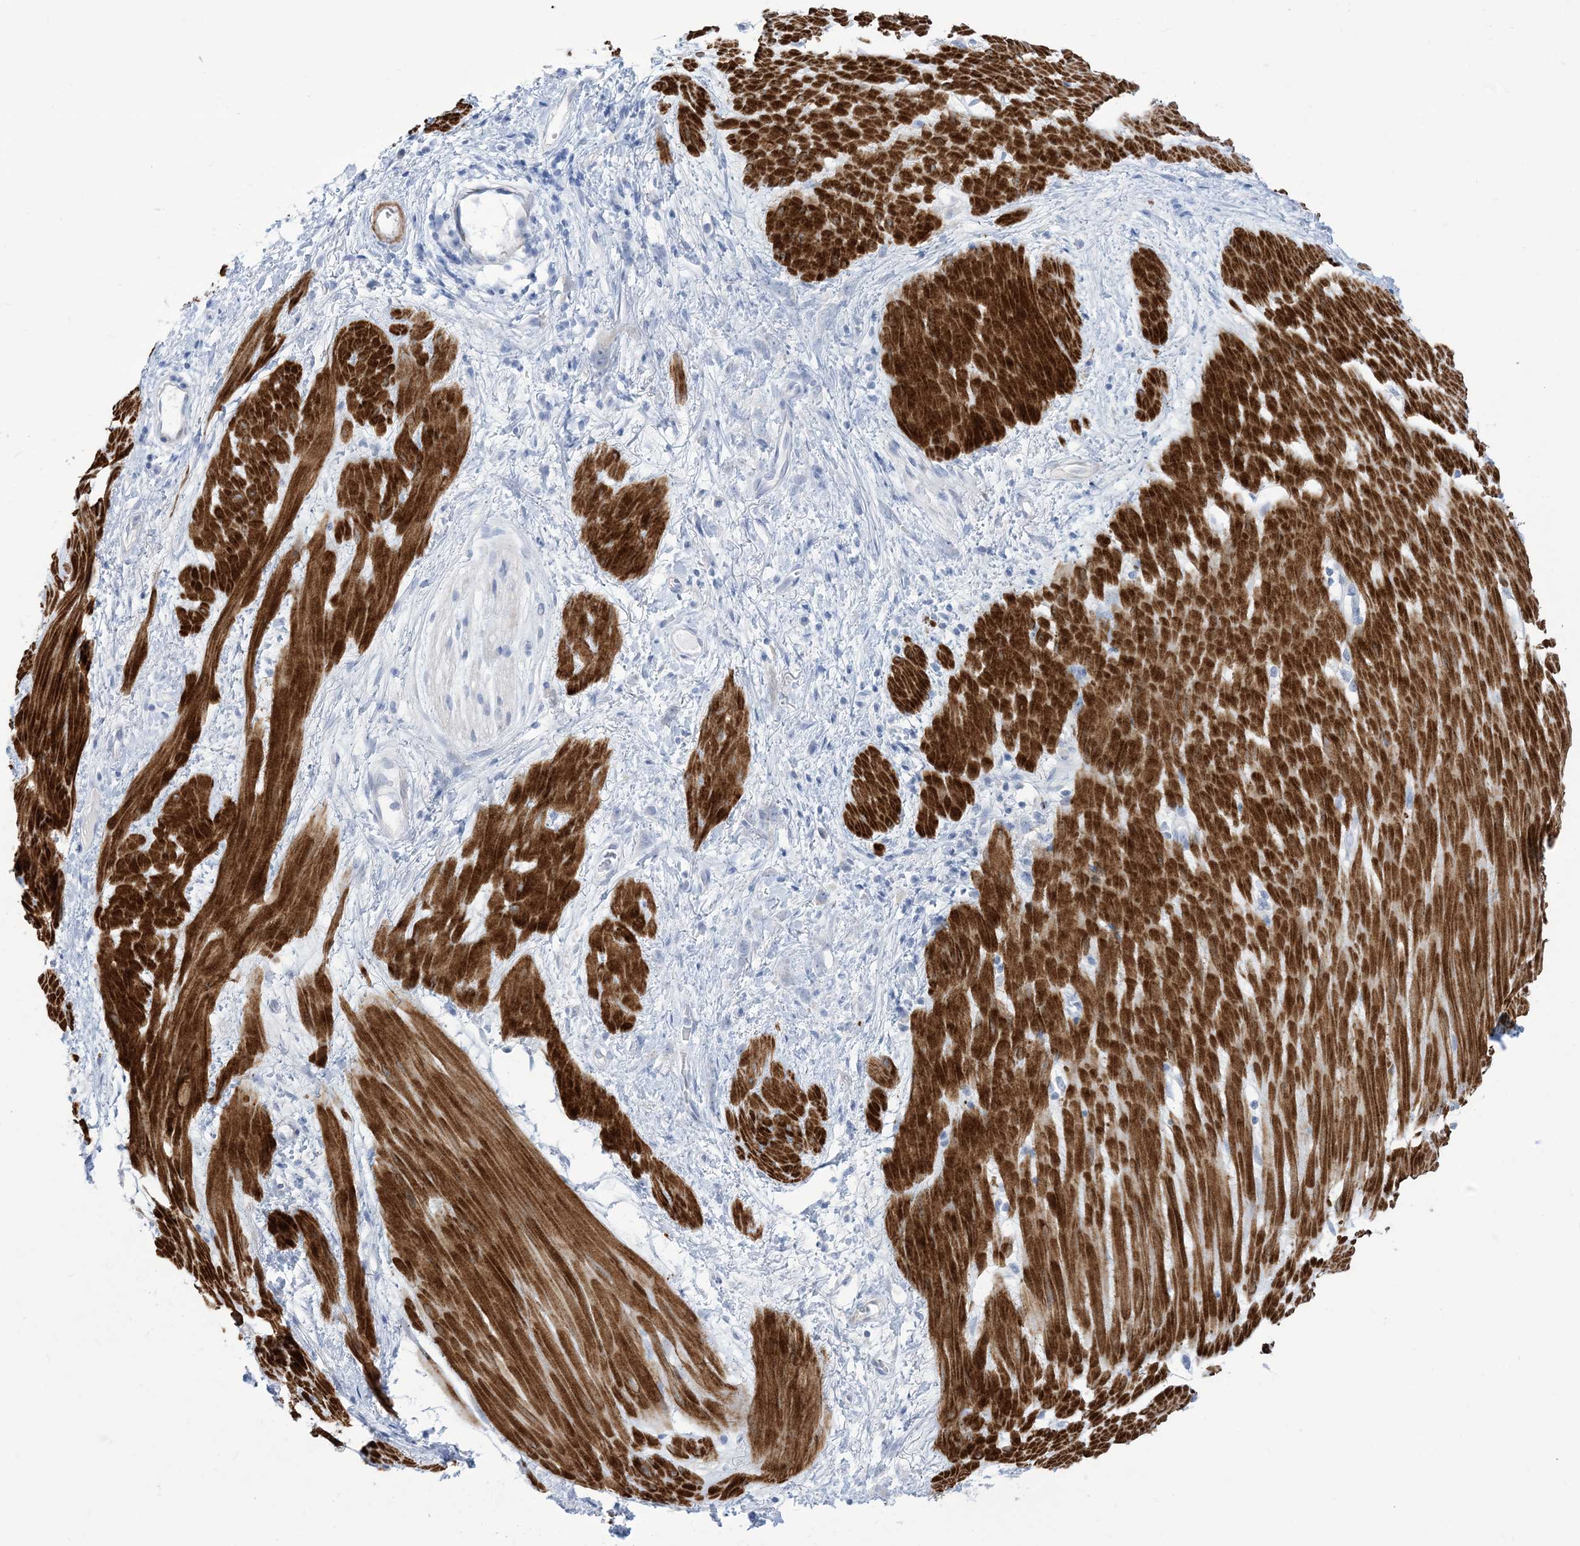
{"staining": {"intensity": "negative", "quantity": "none", "location": "none"}, "tissue": "stomach cancer", "cell_type": "Tumor cells", "image_type": "cancer", "snomed": [{"axis": "morphology", "description": "Adenocarcinoma, NOS"}, {"axis": "topography", "description": "Stomach"}], "caption": "Stomach adenocarcinoma stained for a protein using immunohistochemistry shows no staining tumor cells.", "gene": "MARS2", "patient": {"sex": "female", "age": 76}}